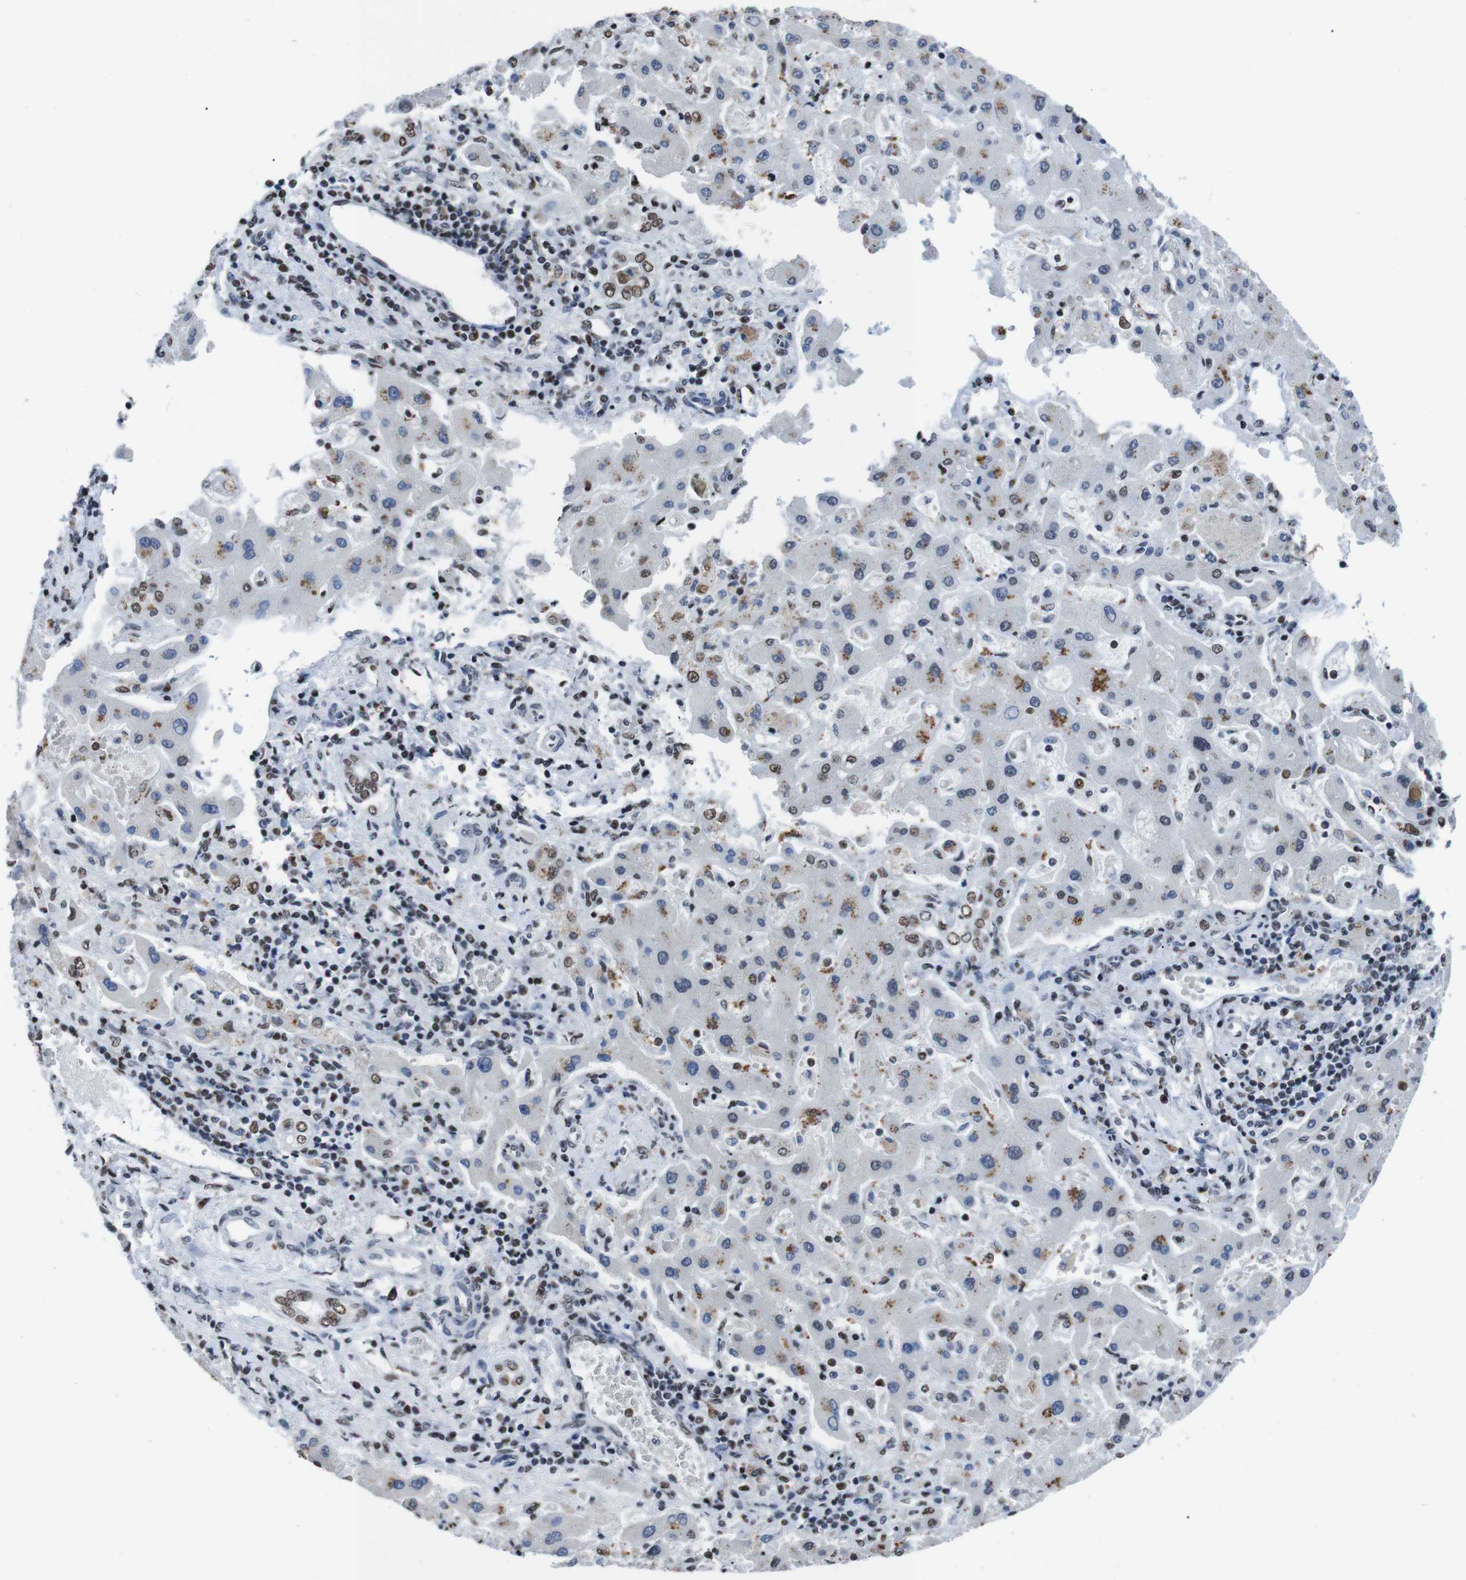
{"staining": {"intensity": "moderate", "quantity": ">75%", "location": "nuclear"}, "tissue": "liver cancer", "cell_type": "Tumor cells", "image_type": "cancer", "snomed": [{"axis": "morphology", "description": "Cholangiocarcinoma"}, {"axis": "topography", "description": "Liver"}], "caption": "A brown stain labels moderate nuclear positivity of a protein in human cholangiocarcinoma (liver) tumor cells.", "gene": "PIP4P2", "patient": {"sex": "male", "age": 50}}